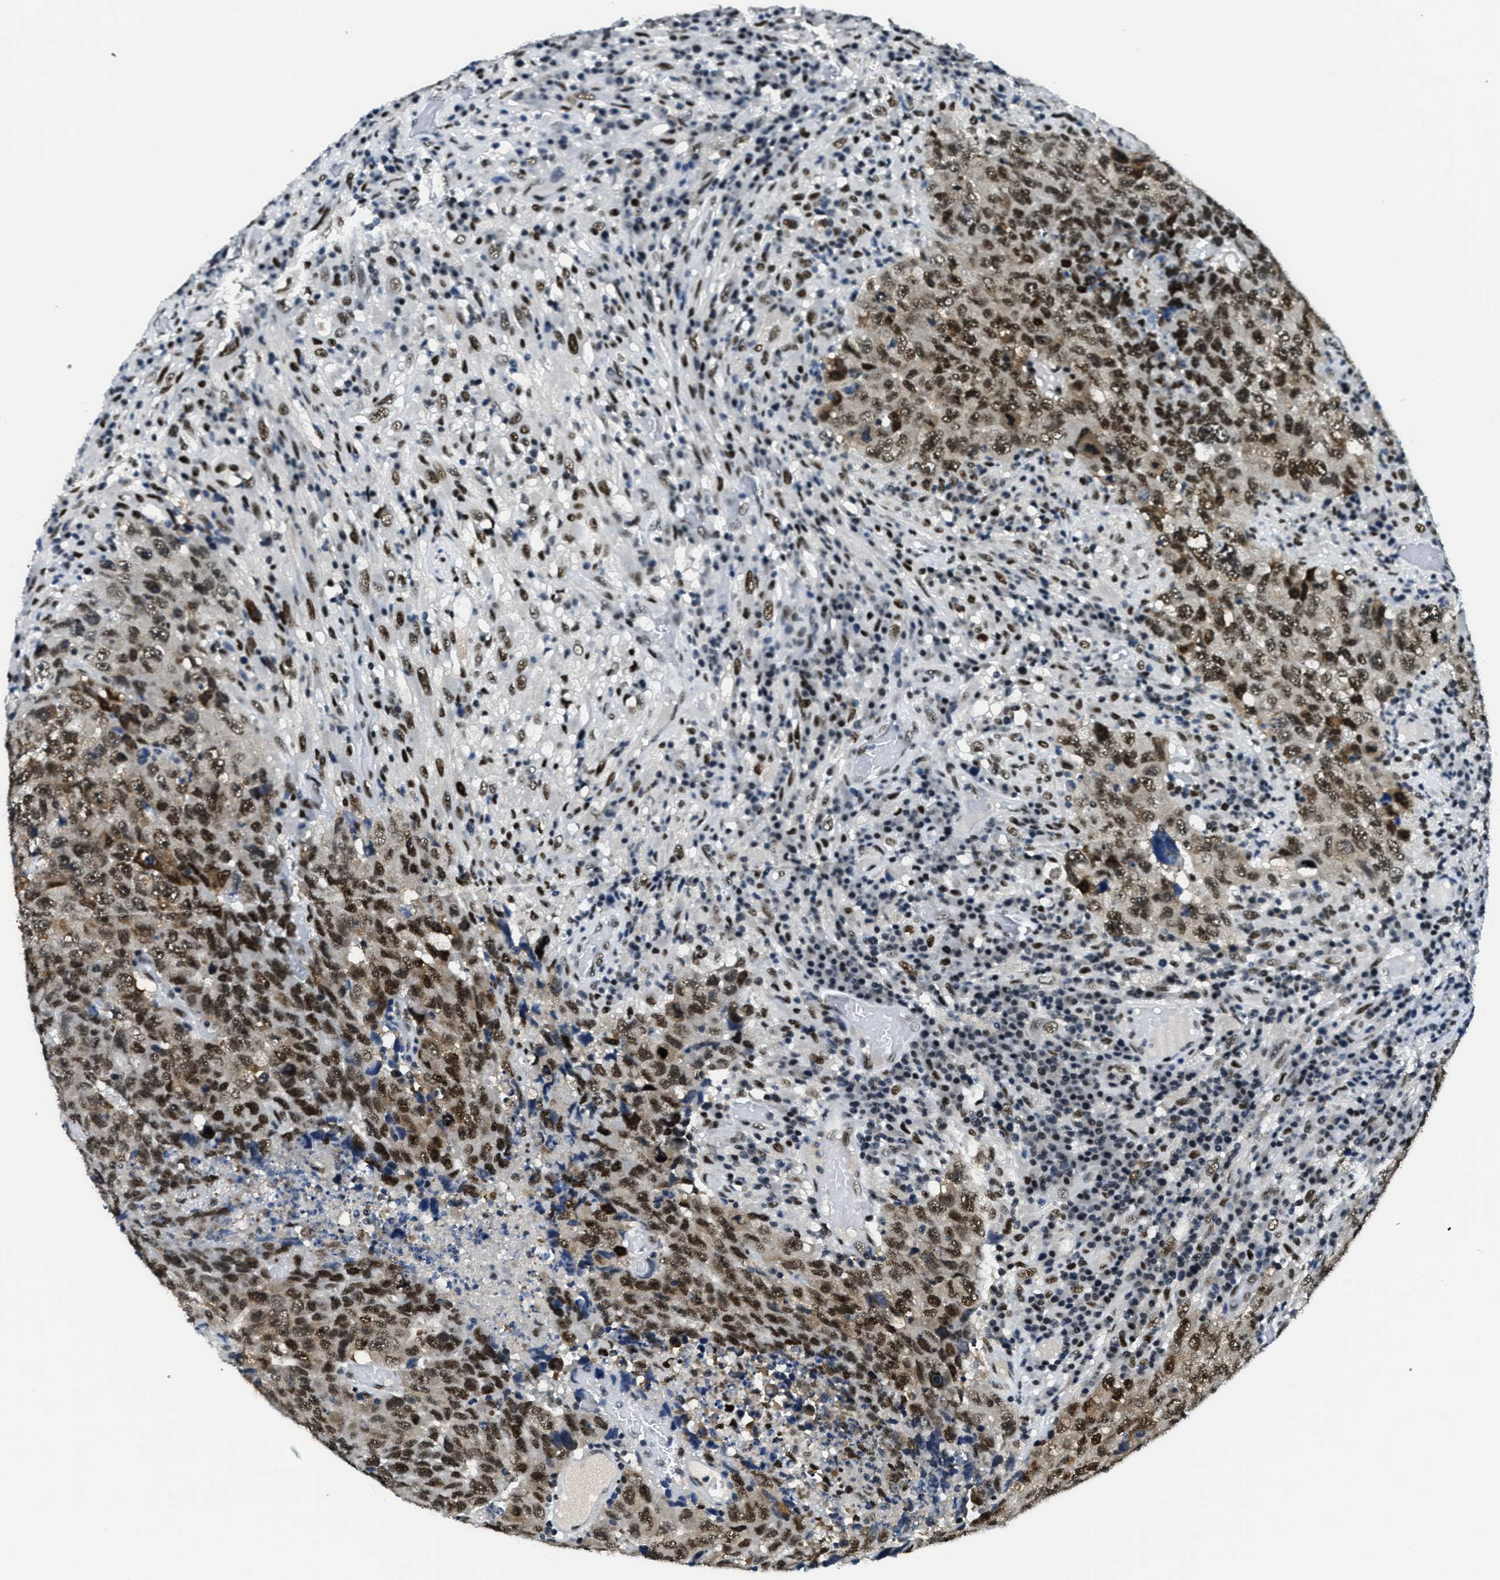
{"staining": {"intensity": "strong", "quantity": ">75%", "location": "nuclear"}, "tissue": "testis cancer", "cell_type": "Tumor cells", "image_type": "cancer", "snomed": [{"axis": "morphology", "description": "Necrosis, NOS"}, {"axis": "morphology", "description": "Carcinoma, Embryonal, NOS"}, {"axis": "topography", "description": "Testis"}], "caption": "A brown stain labels strong nuclear positivity of a protein in human embryonal carcinoma (testis) tumor cells.", "gene": "SSB", "patient": {"sex": "male", "age": 19}}